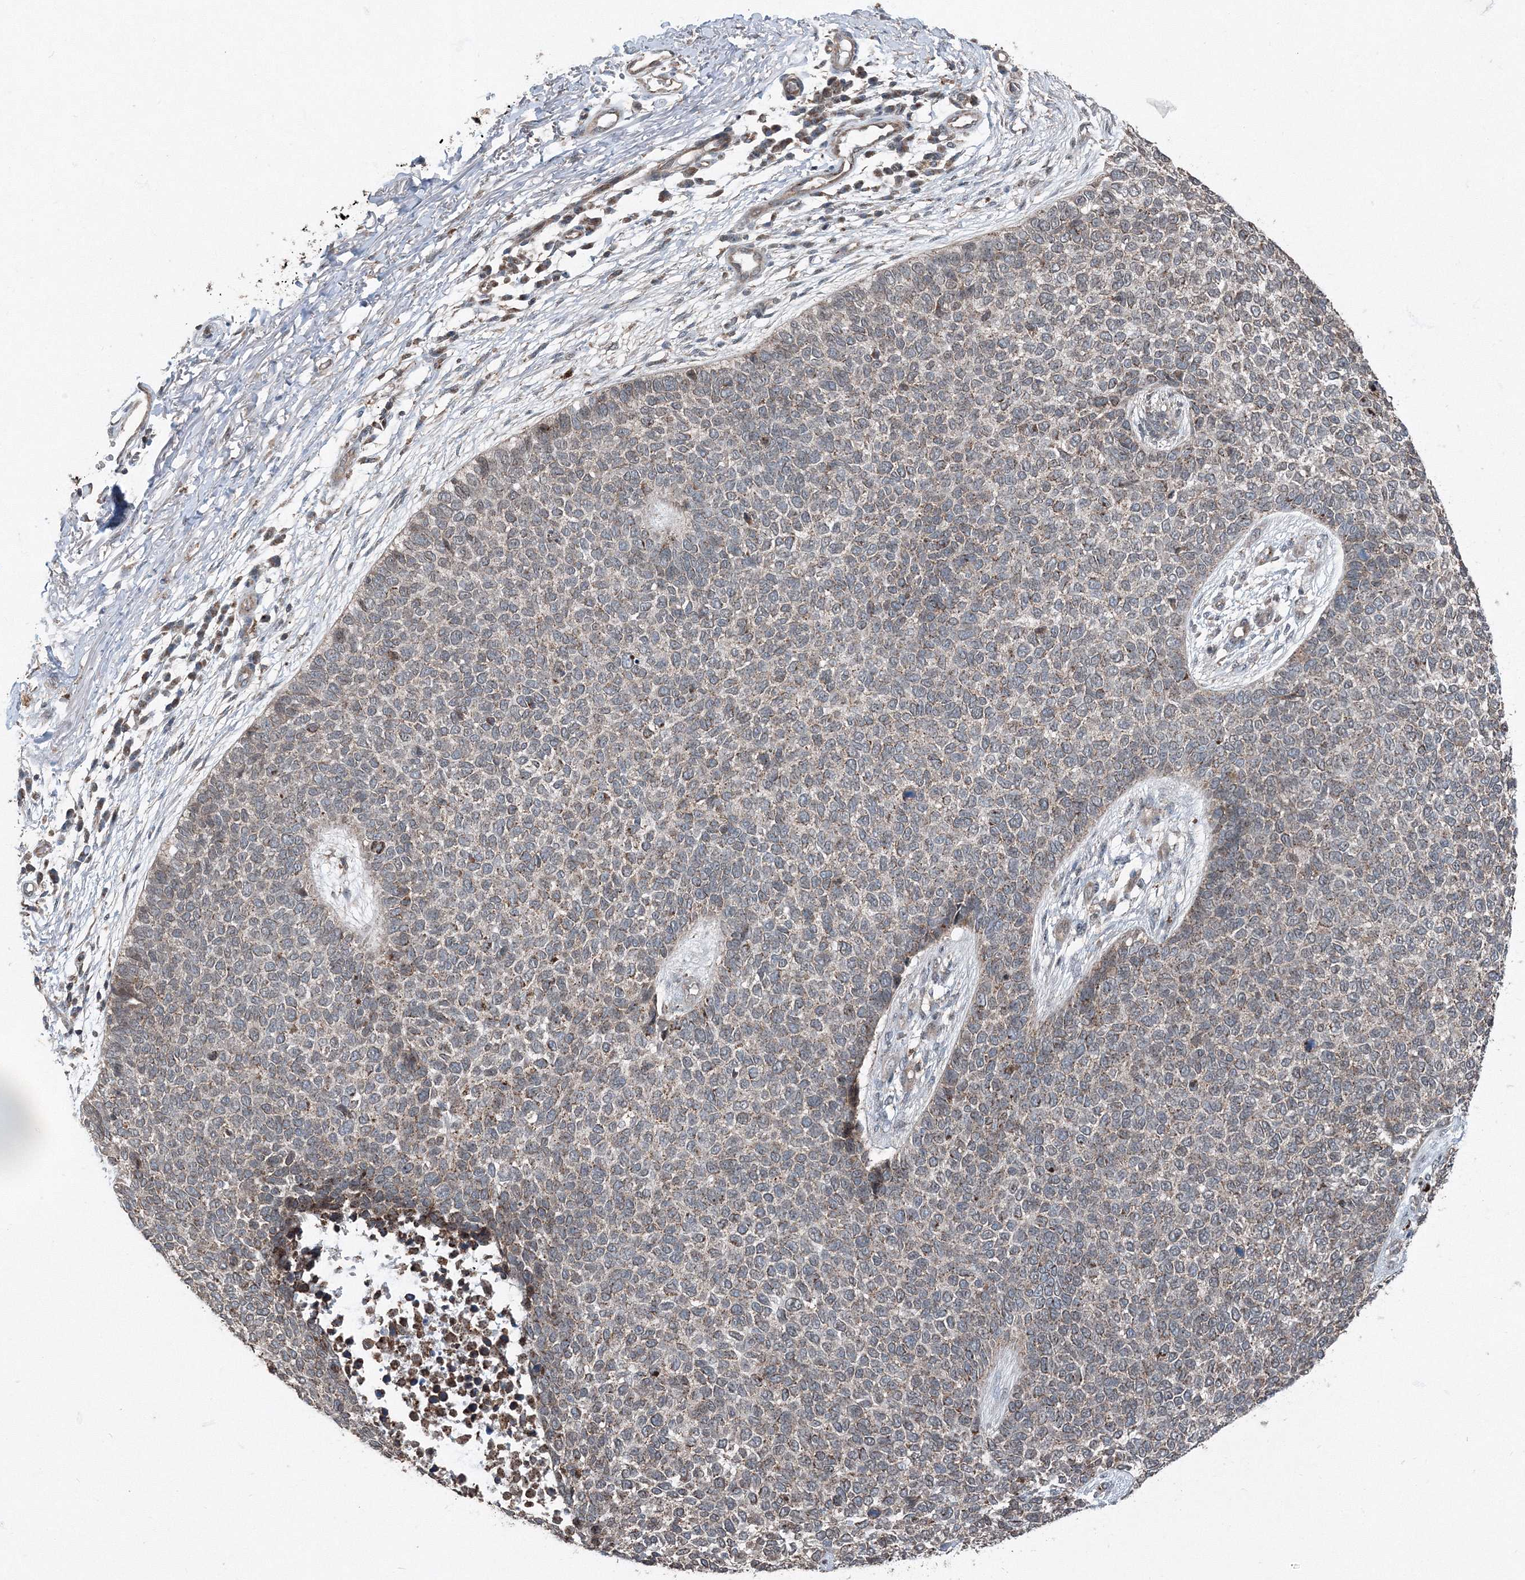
{"staining": {"intensity": "weak", "quantity": "25%-75%", "location": "cytoplasmic/membranous,nuclear"}, "tissue": "skin cancer", "cell_type": "Tumor cells", "image_type": "cancer", "snomed": [{"axis": "morphology", "description": "Basal cell carcinoma"}, {"axis": "topography", "description": "Skin"}], "caption": "Weak cytoplasmic/membranous and nuclear positivity is identified in about 25%-75% of tumor cells in skin basal cell carcinoma.", "gene": "AASDH", "patient": {"sex": "female", "age": 84}}